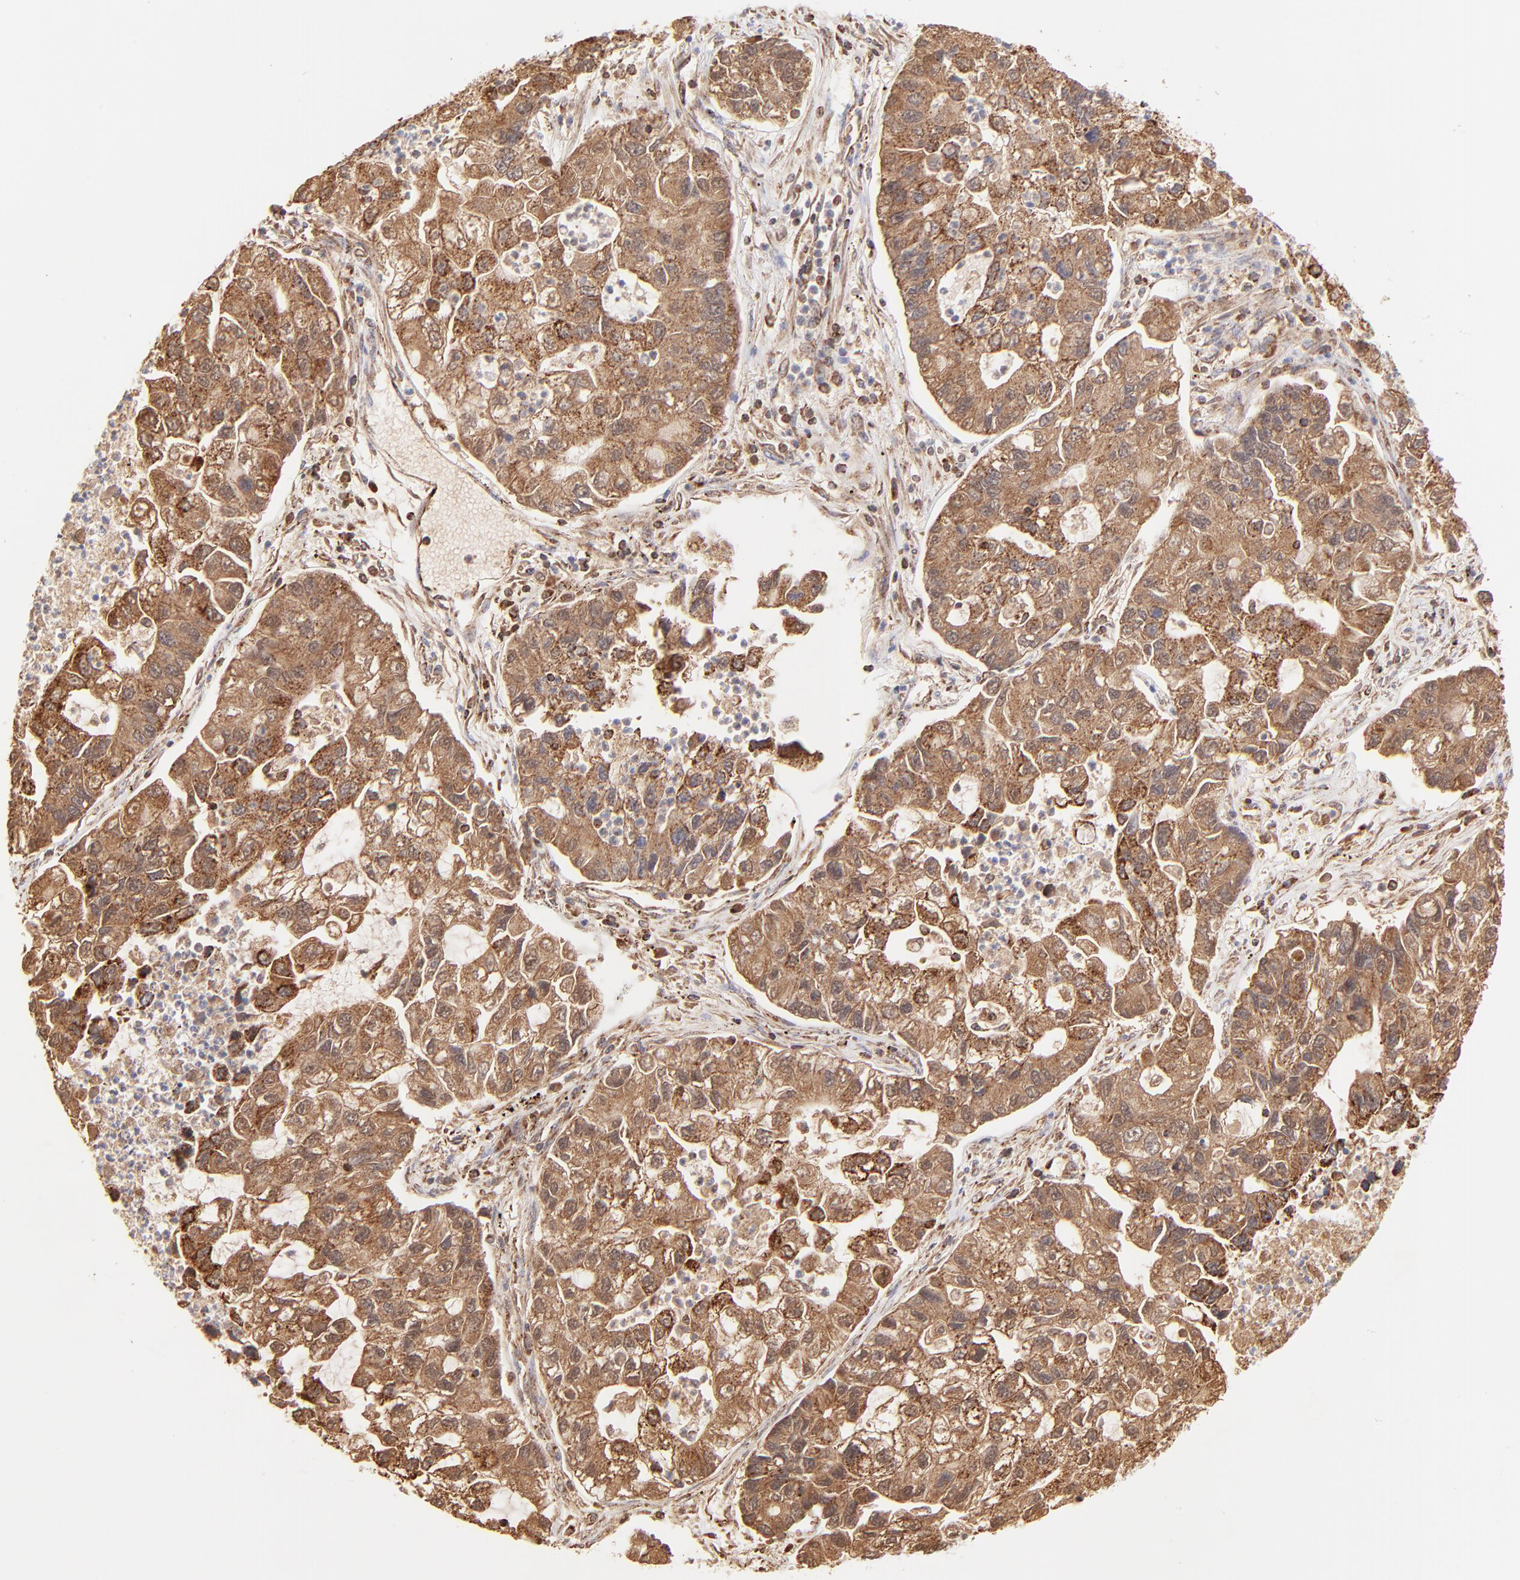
{"staining": {"intensity": "moderate", "quantity": ">75%", "location": "cytoplasmic/membranous"}, "tissue": "lung cancer", "cell_type": "Tumor cells", "image_type": "cancer", "snomed": [{"axis": "morphology", "description": "Adenocarcinoma, NOS"}, {"axis": "topography", "description": "Lung"}], "caption": "Tumor cells display medium levels of moderate cytoplasmic/membranous positivity in approximately >75% of cells in lung cancer (adenocarcinoma).", "gene": "ECH1", "patient": {"sex": "female", "age": 51}}